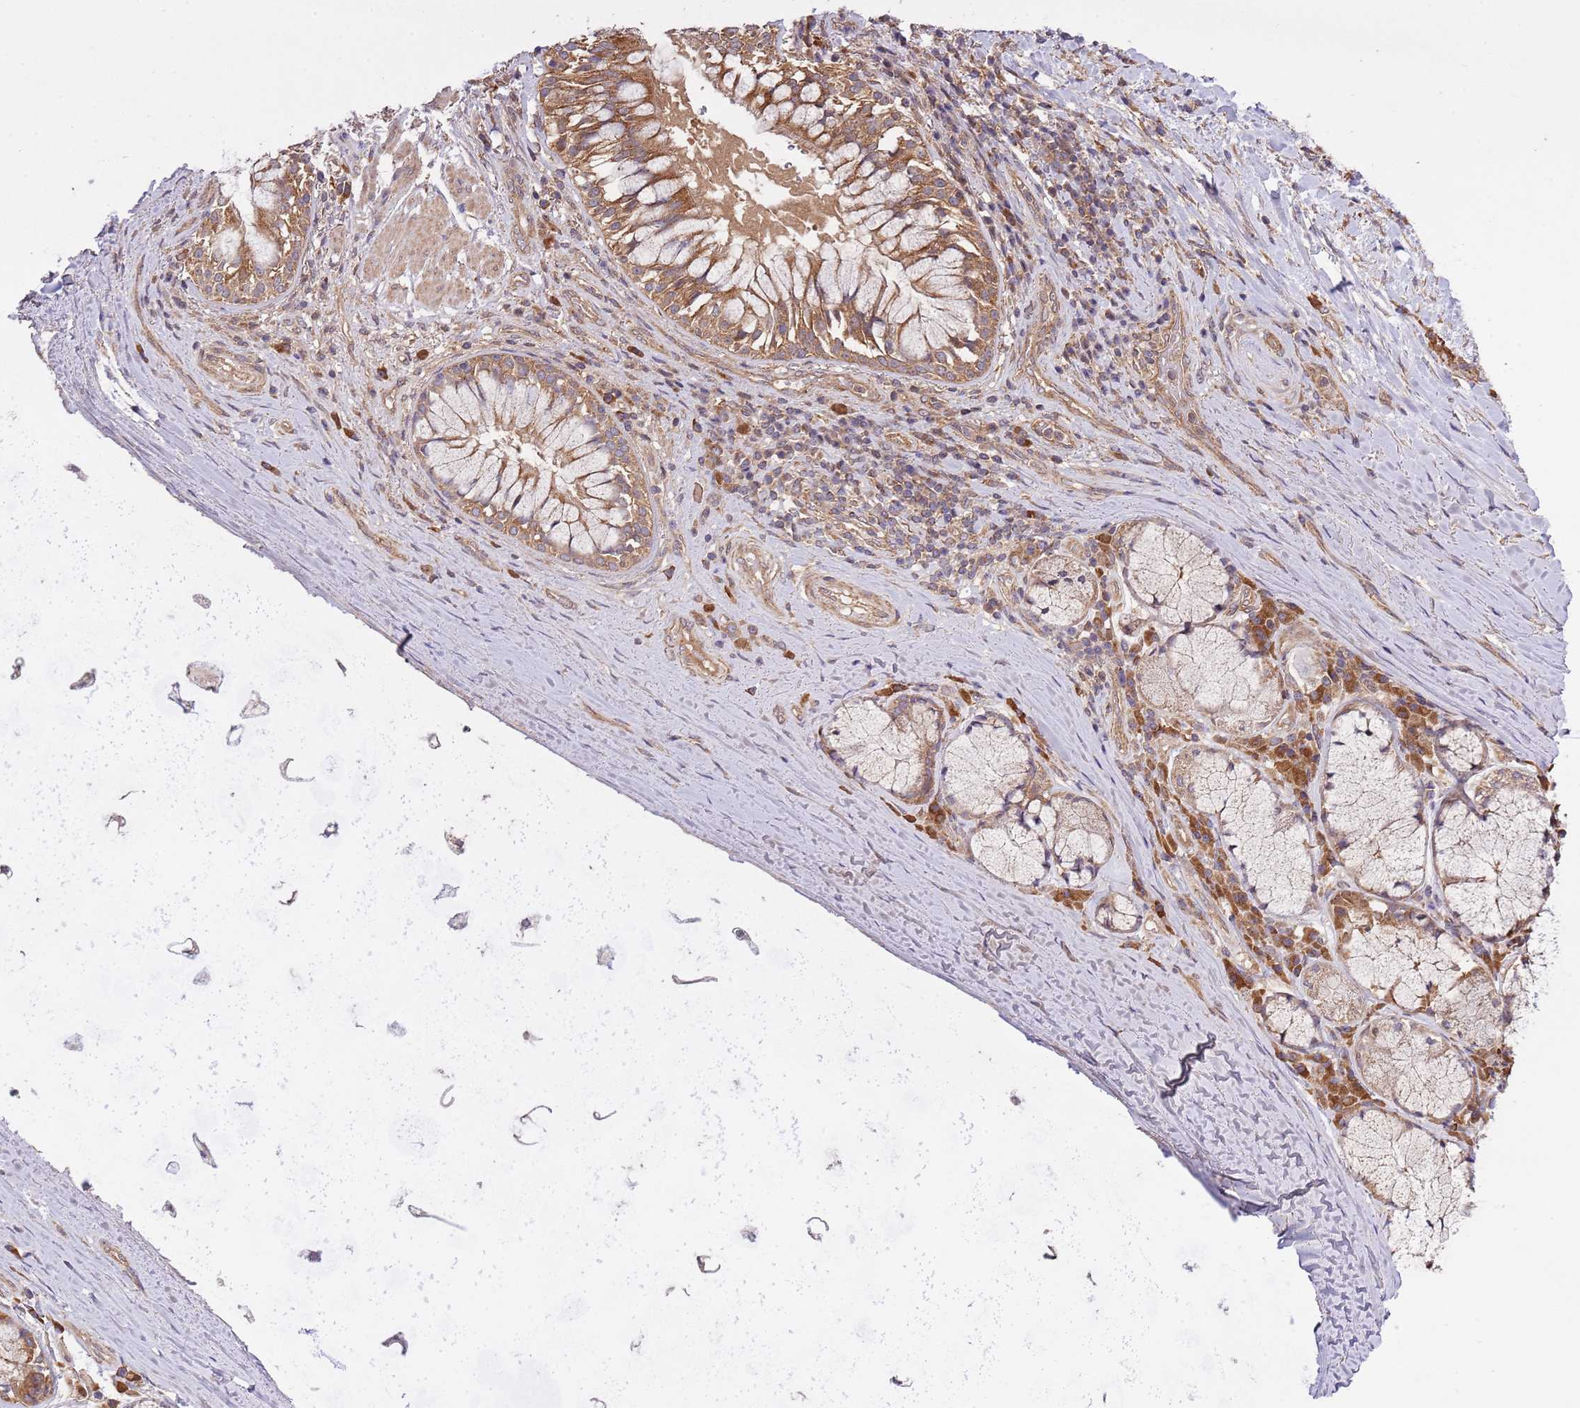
{"staining": {"intensity": "weak", "quantity": "25%-75%", "location": "cytoplasmic/membranous"}, "tissue": "adipose tissue", "cell_type": "Adipocytes", "image_type": "normal", "snomed": [{"axis": "morphology", "description": "Normal tissue, NOS"}, {"axis": "morphology", "description": "Squamous cell carcinoma, NOS"}, {"axis": "topography", "description": "Bronchus"}, {"axis": "topography", "description": "Lung"}], "caption": "Protein staining by IHC reveals weak cytoplasmic/membranous staining in approximately 25%-75% of adipocytes in benign adipose tissue.", "gene": "MFNG", "patient": {"sex": "male", "age": 64}}